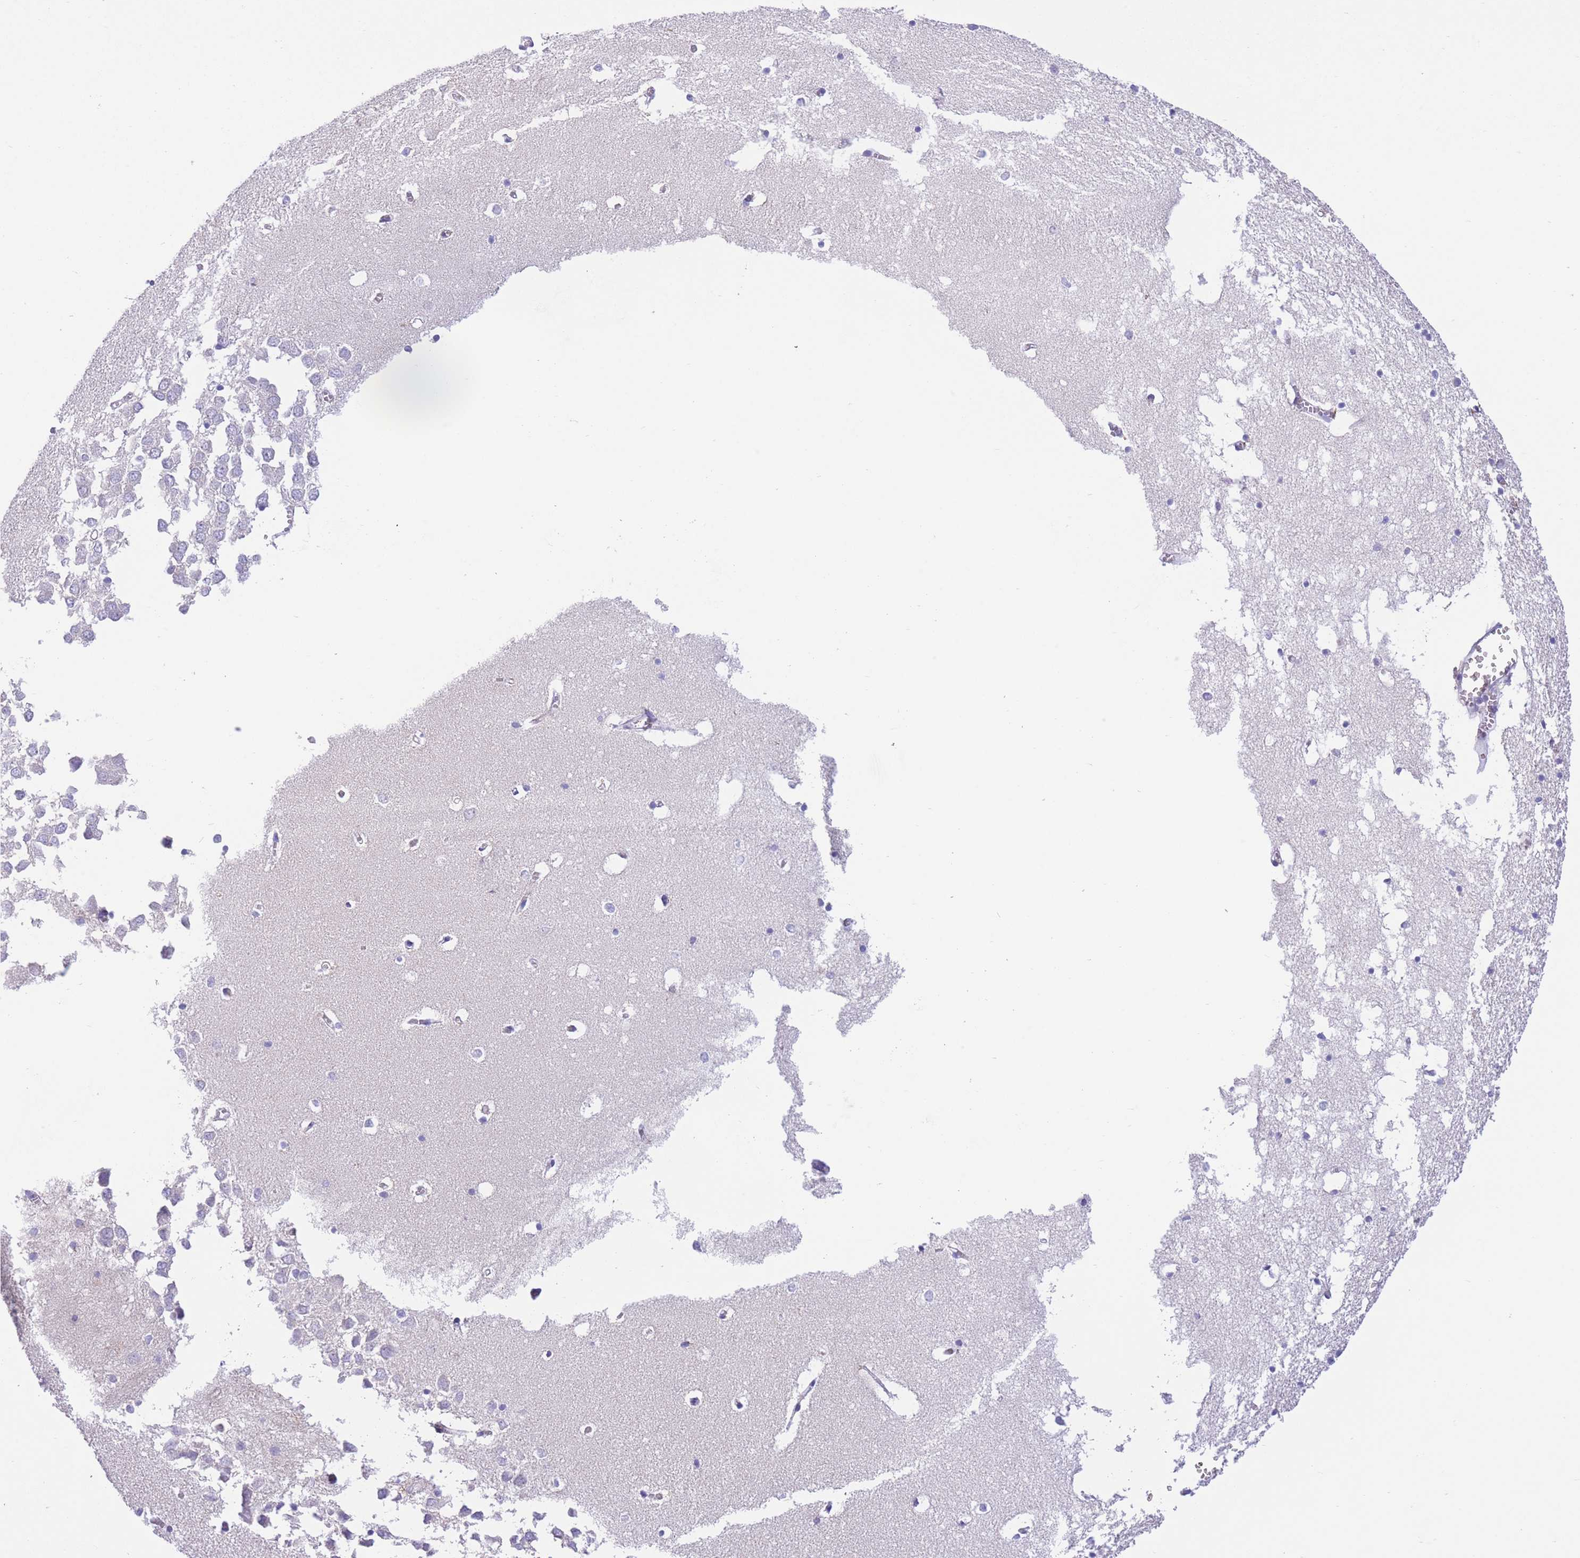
{"staining": {"intensity": "negative", "quantity": "none", "location": "none"}, "tissue": "hippocampus", "cell_type": "Glial cells", "image_type": "normal", "snomed": [{"axis": "morphology", "description": "Normal tissue, NOS"}, {"axis": "topography", "description": "Hippocampus"}], "caption": "An IHC image of benign hippocampus is shown. There is no staining in glial cells of hippocampus. (DAB (3,3'-diaminobenzidine) immunohistochemistry with hematoxylin counter stain).", "gene": "RPL39L", "patient": {"sex": "male", "age": 70}}